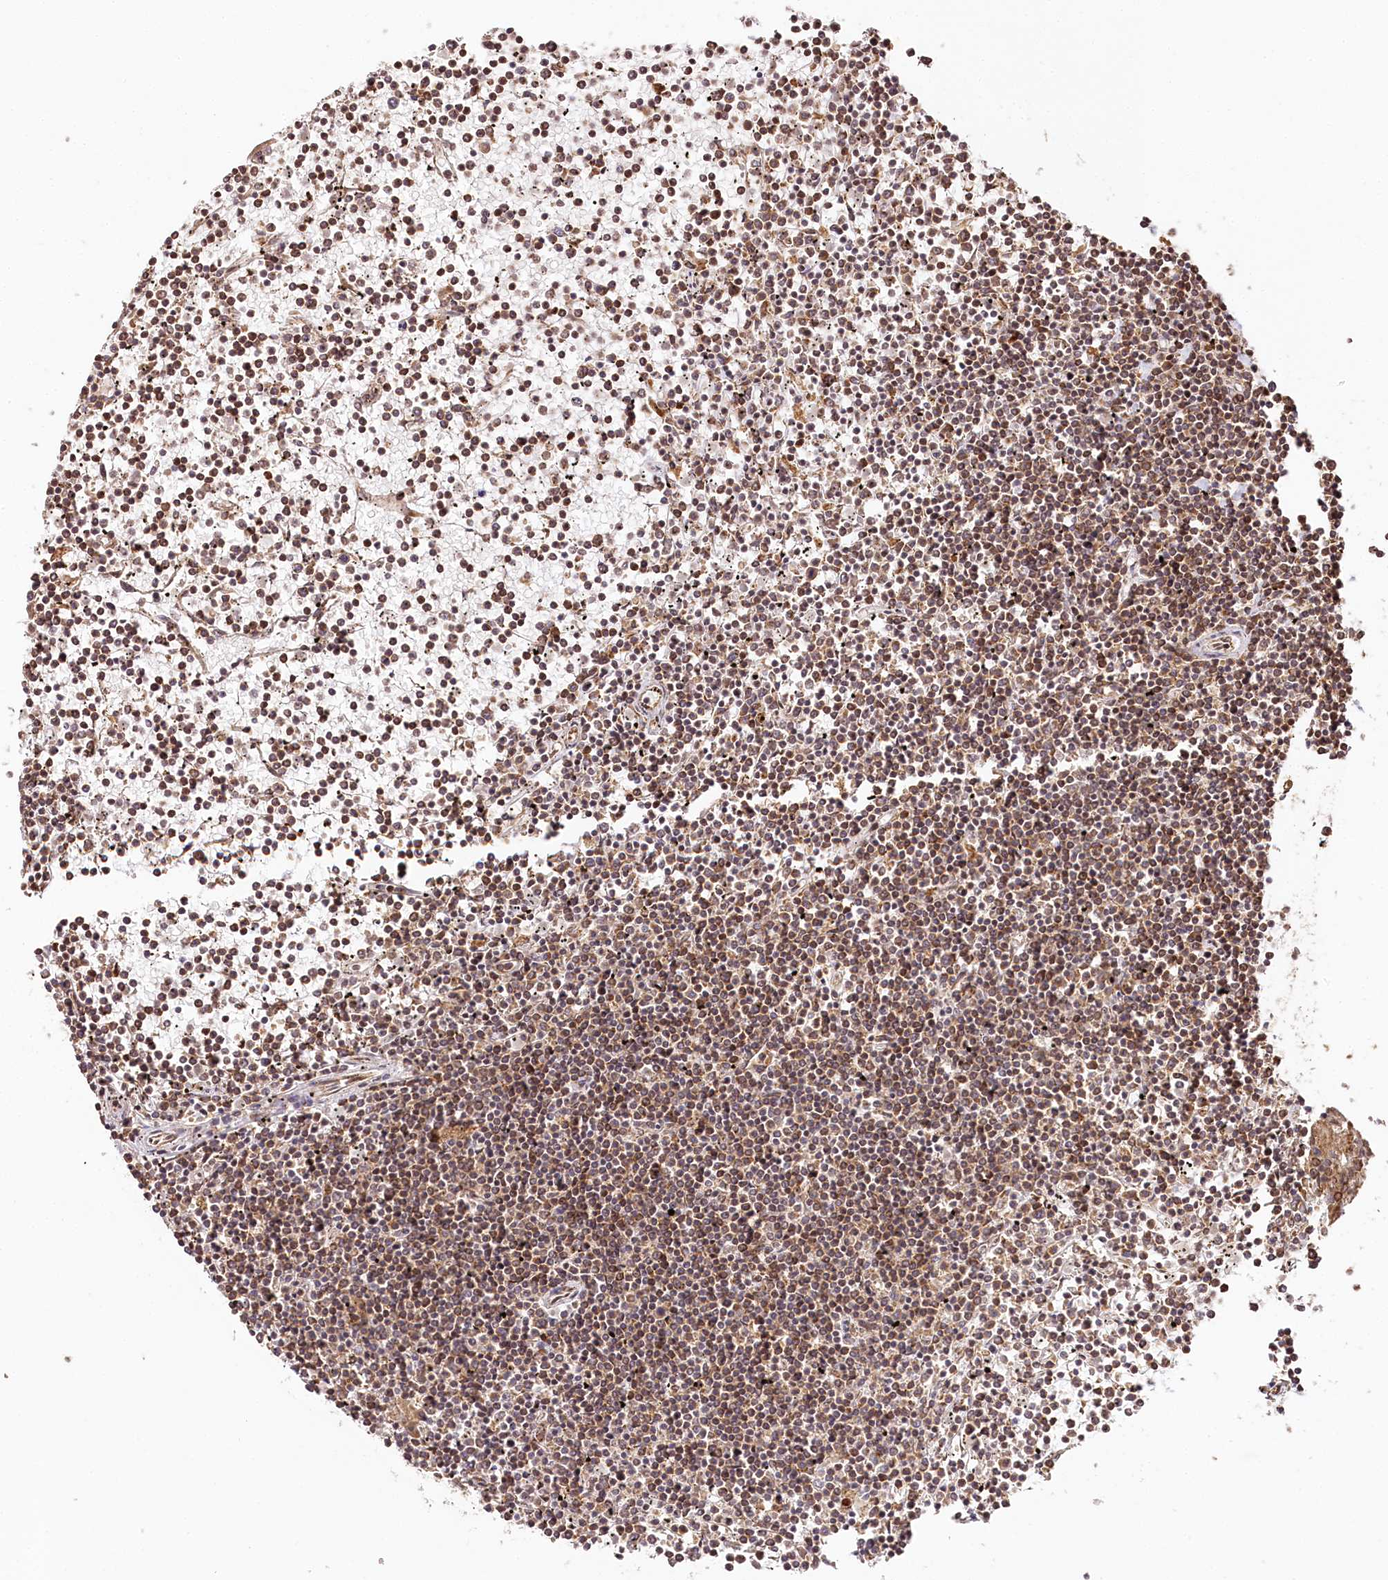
{"staining": {"intensity": "moderate", "quantity": ">75%", "location": "cytoplasmic/membranous,nuclear"}, "tissue": "lymphoma", "cell_type": "Tumor cells", "image_type": "cancer", "snomed": [{"axis": "morphology", "description": "Malignant lymphoma, non-Hodgkin's type, Low grade"}, {"axis": "topography", "description": "Spleen"}], "caption": "Protein expression analysis of human low-grade malignant lymphoma, non-Hodgkin's type reveals moderate cytoplasmic/membranous and nuclear positivity in about >75% of tumor cells. The staining was performed using DAB, with brown indicating positive protein expression. Nuclei are stained blue with hematoxylin.", "gene": "ENSG00000144785", "patient": {"sex": "female", "age": 19}}